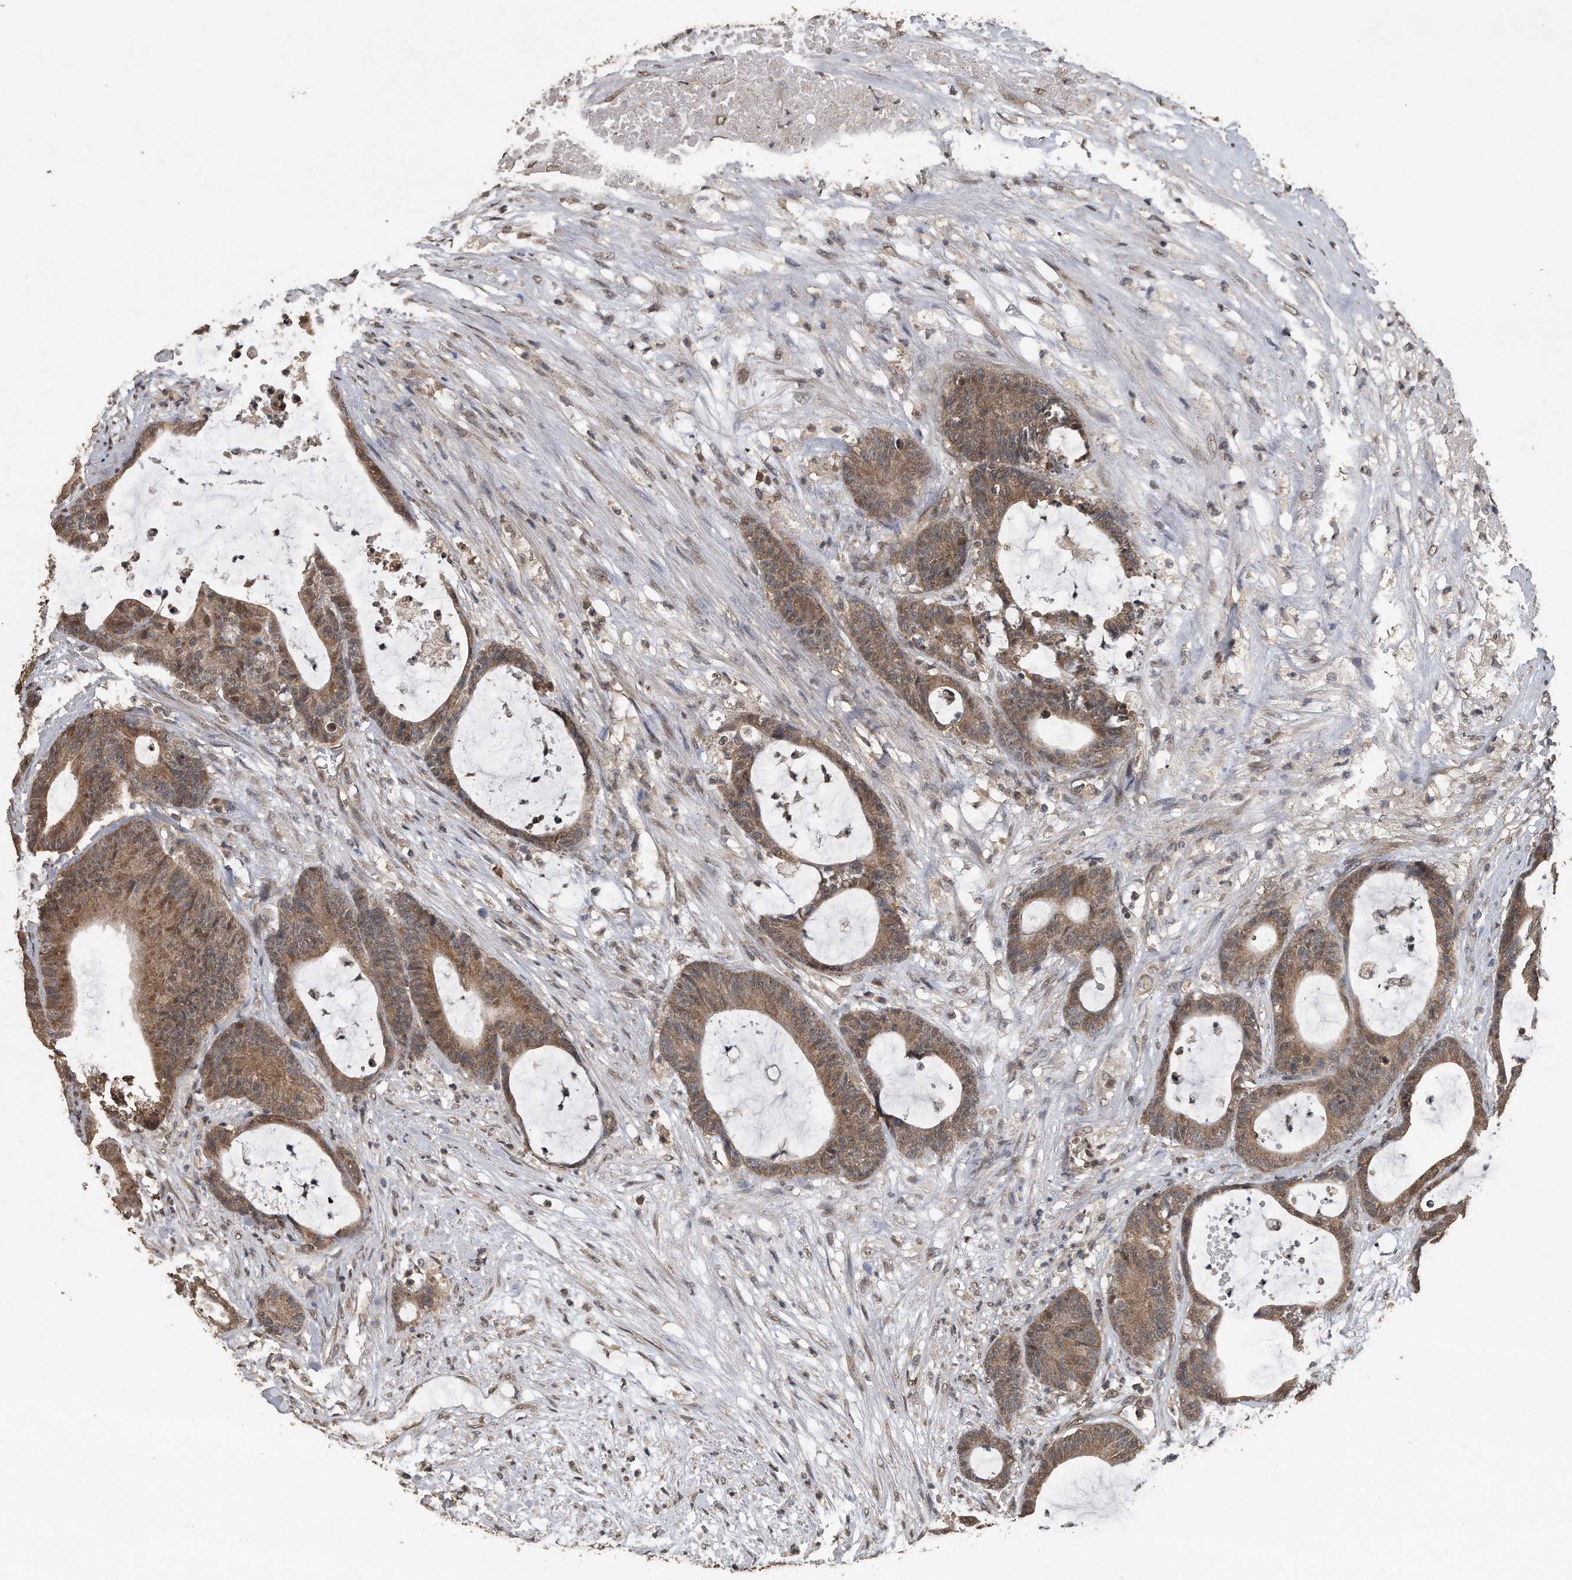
{"staining": {"intensity": "moderate", "quantity": ">75%", "location": "cytoplasmic/membranous"}, "tissue": "colorectal cancer", "cell_type": "Tumor cells", "image_type": "cancer", "snomed": [{"axis": "morphology", "description": "Adenocarcinoma, NOS"}, {"axis": "topography", "description": "Colon"}], "caption": "There is medium levels of moderate cytoplasmic/membranous staining in tumor cells of colorectal cancer, as demonstrated by immunohistochemical staining (brown color).", "gene": "CRYZL1", "patient": {"sex": "female", "age": 84}}